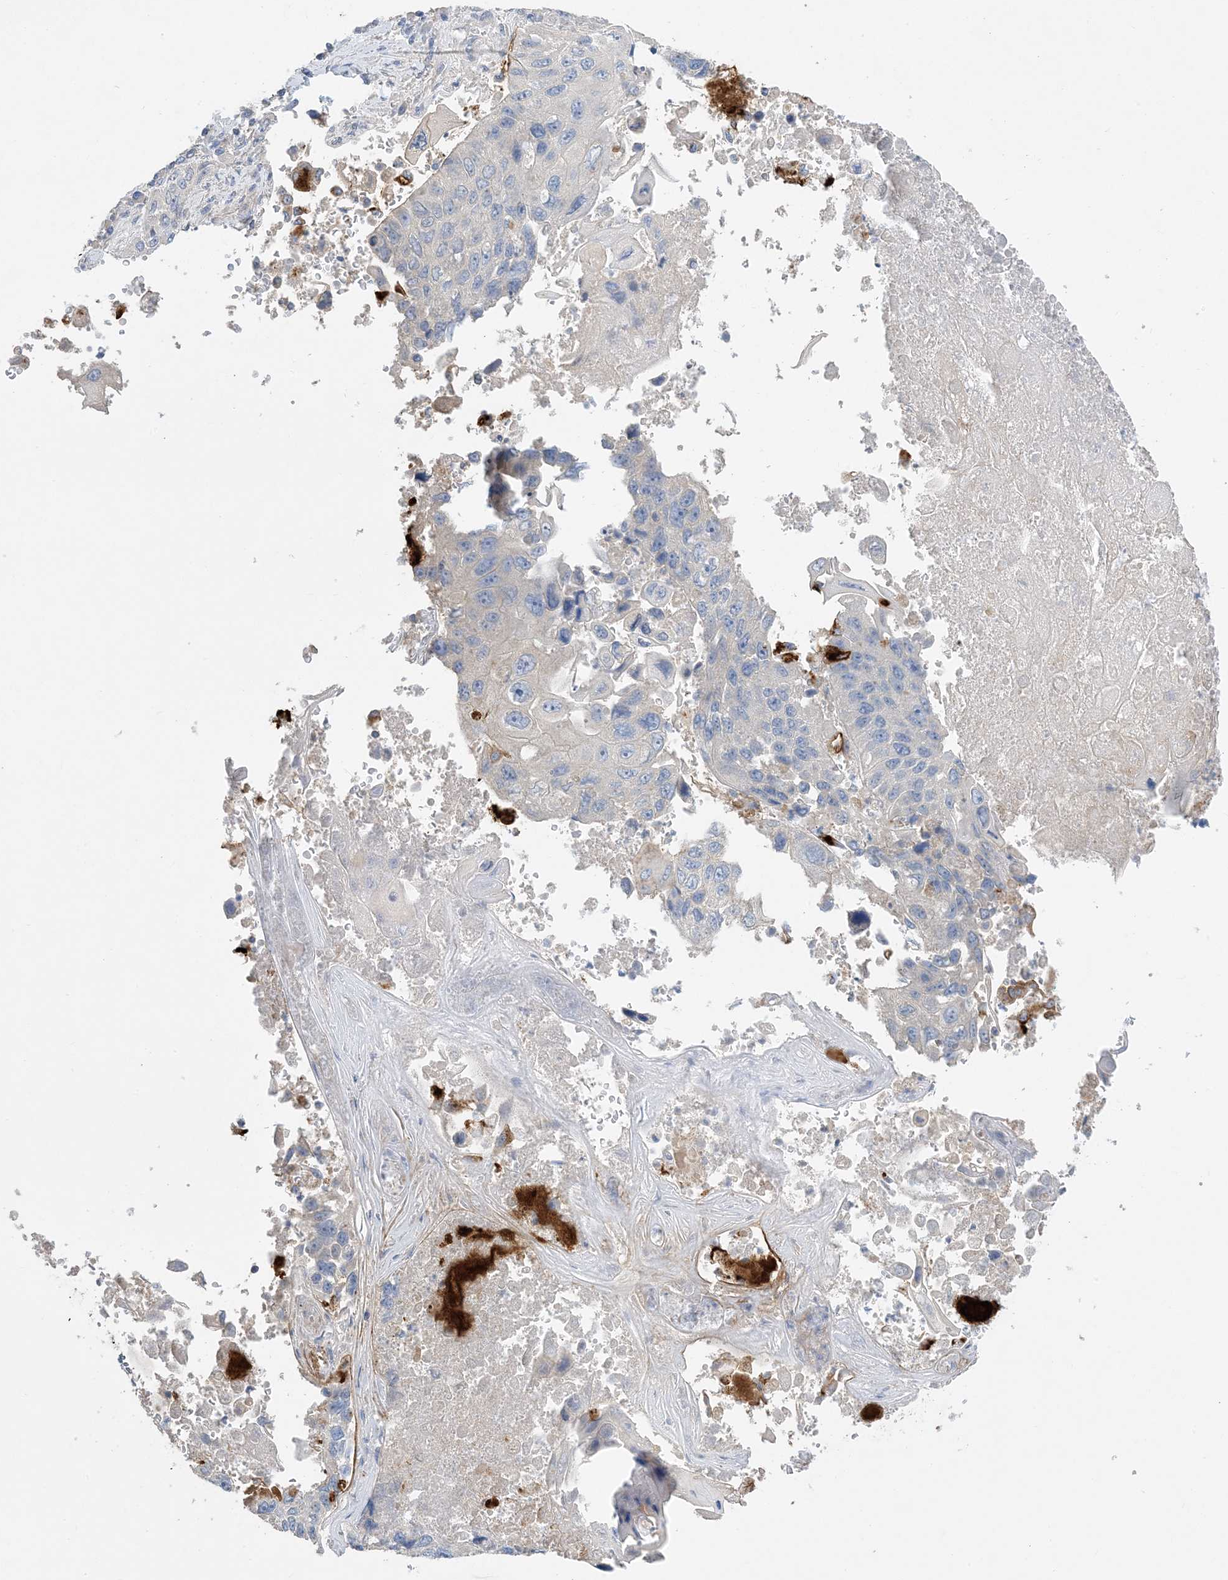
{"staining": {"intensity": "negative", "quantity": "none", "location": "none"}, "tissue": "lung cancer", "cell_type": "Tumor cells", "image_type": "cancer", "snomed": [{"axis": "morphology", "description": "Squamous cell carcinoma, NOS"}, {"axis": "topography", "description": "Lung"}], "caption": "Tumor cells show no significant expression in lung cancer (squamous cell carcinoma).", "gene": "KPRP", "patient": {"sex": "male", "age": 61}}